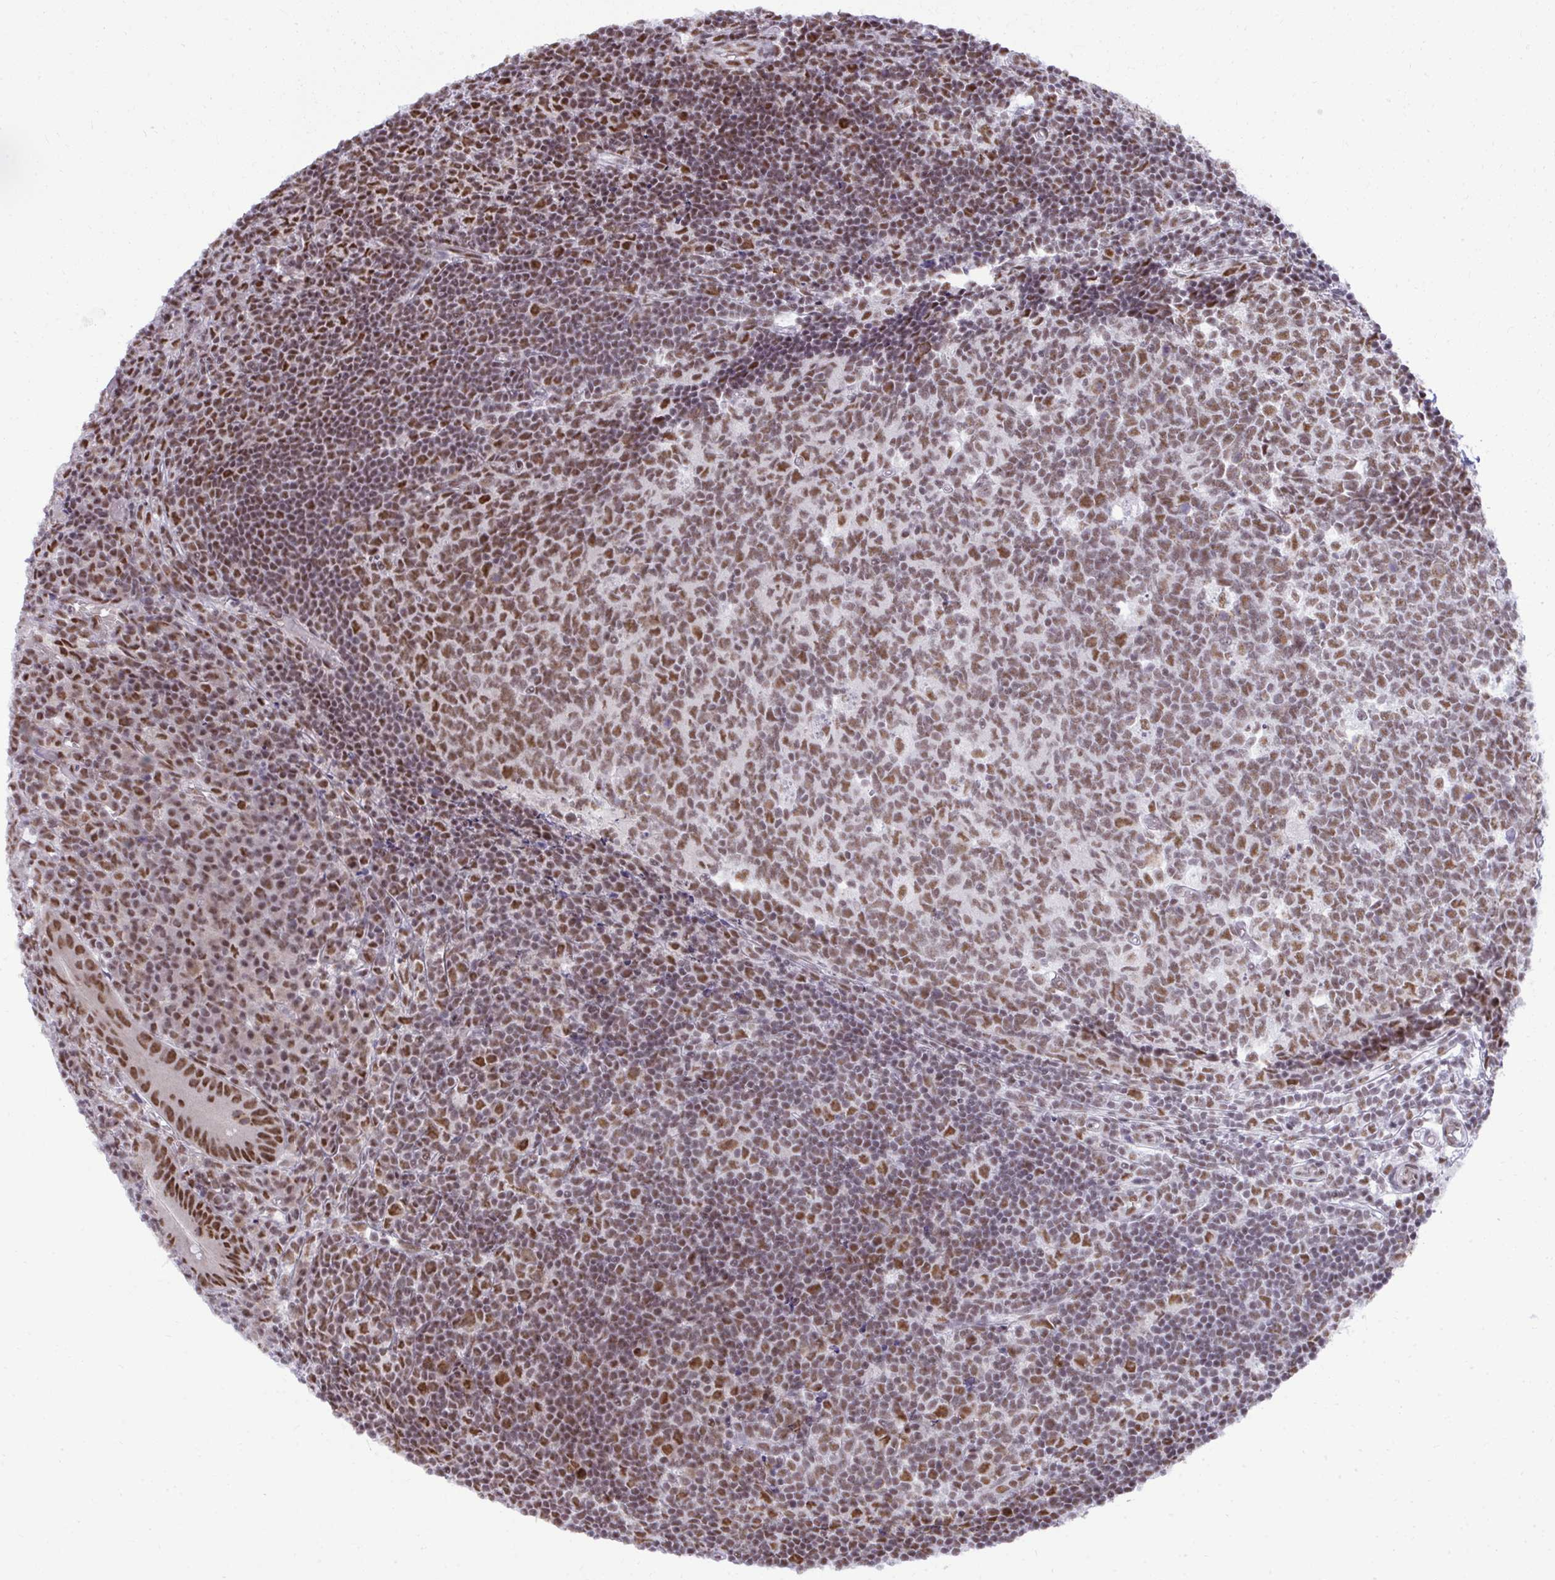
{"staining": {"intensity": "moderate", "quantity": ">75%", "location": "nuclear"}, "tissue": "appendix", "cell_type": "Glandular cells", "image_type": "normal", "snomed": [{"axis": "morphology", "description": "Normal tissue, NOS"}, {"axis": "topography", "description": "Appendix"}], "caption": "Protein staining of normal appendix demonstrates moderate nuclear expression in about >75% of glandular cells.", "gene": "PRPF19", "patient": {"sex": "male", "age": 18}}